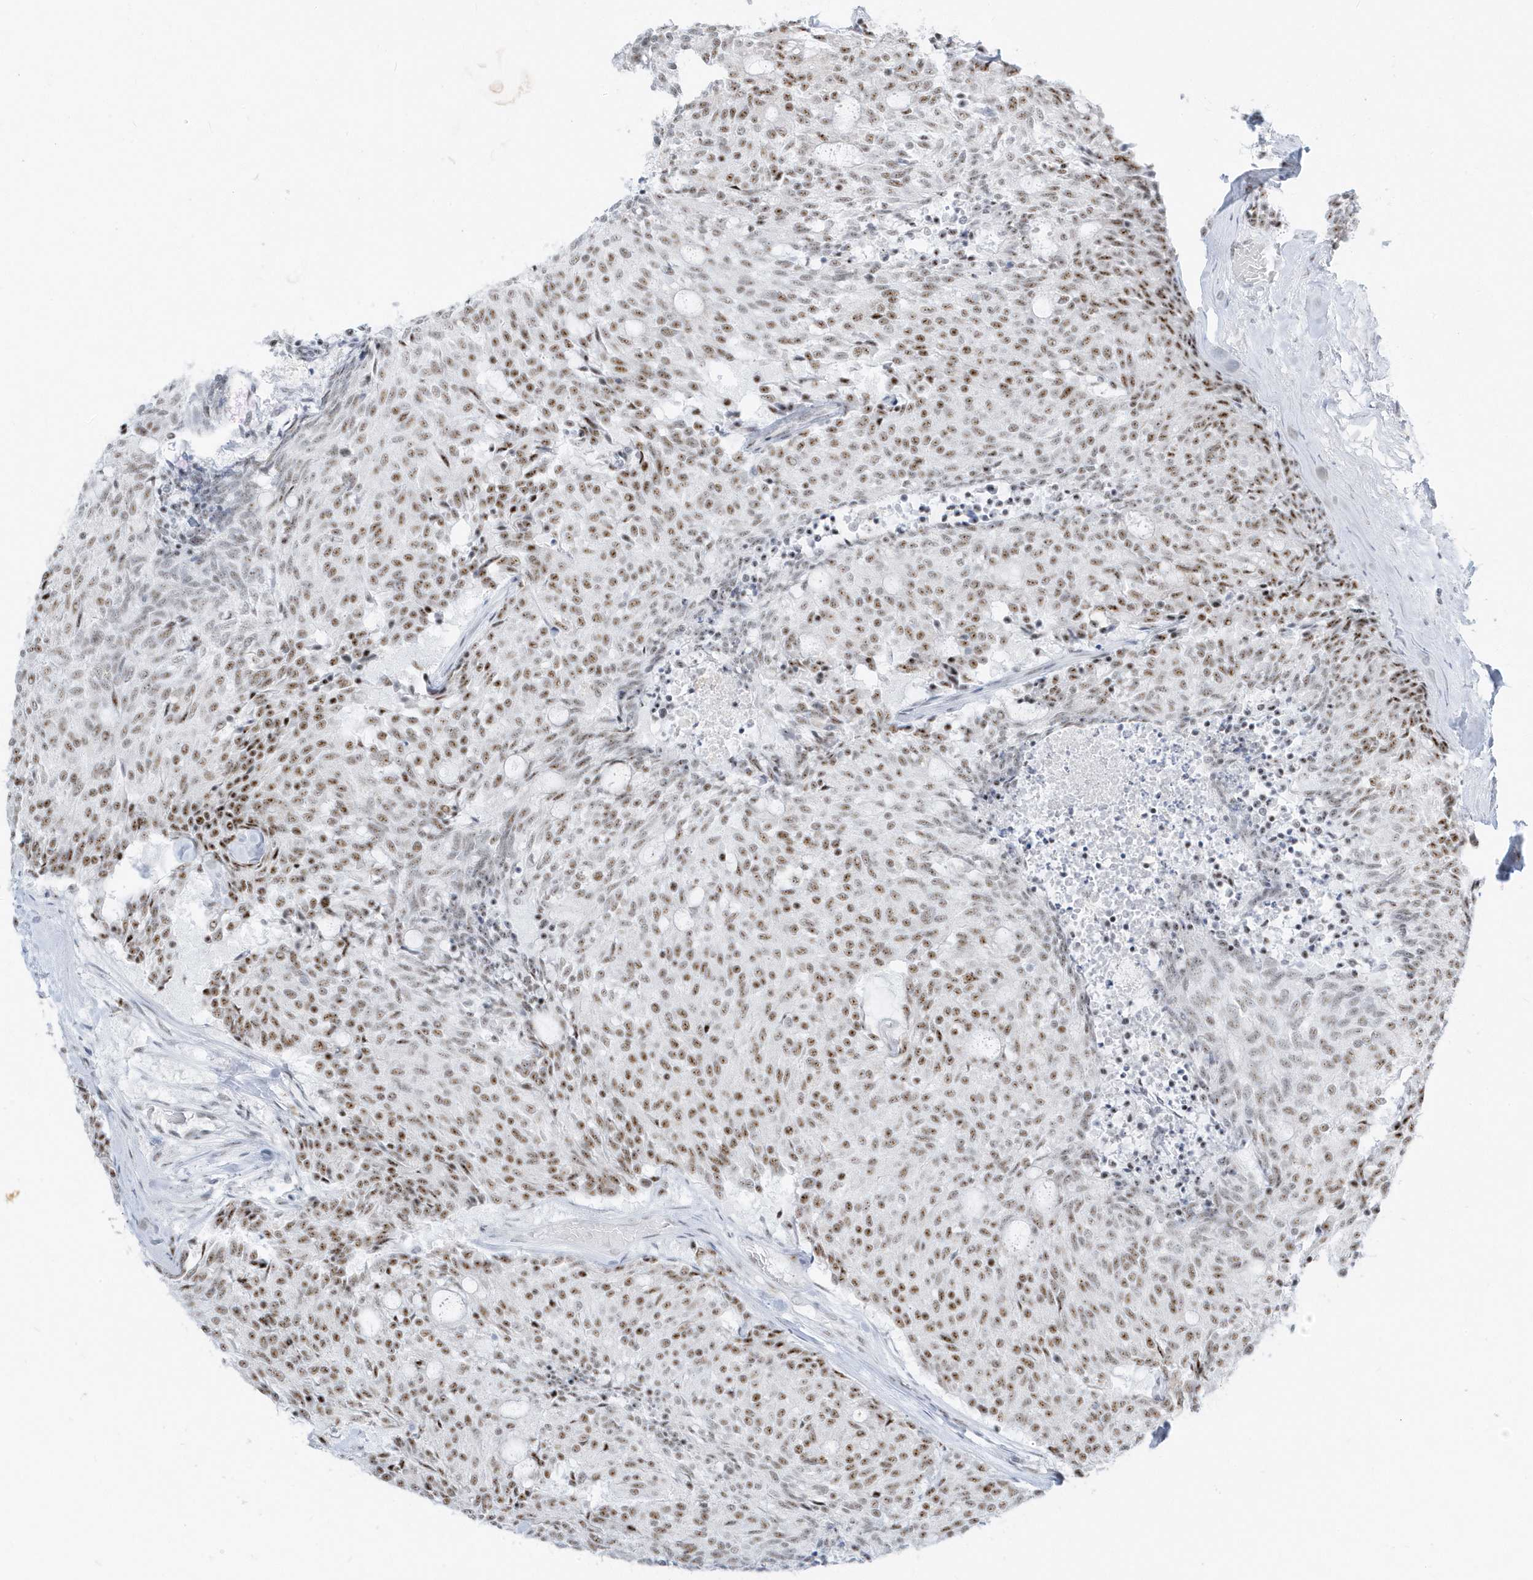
{"staining": {"intensity": "moderate", "quantity": ">75%", "location": "nuclear"}, "tissue": "carcinoid", "cell_type": "Tumor cells", "image_type": "cancer", "snomed": [{"axis": "morphology", "description": "Carcinoid, malignant, NOS"}, {"axis": "topography", "description": "Pancreas"}], "caption": "Carcinoid tissue demonstrates moderate nuclear expression in approximately >75% of tumor cells", "gene": "PLEKHN1", "patient": {"sex": "female", "age": 54}}